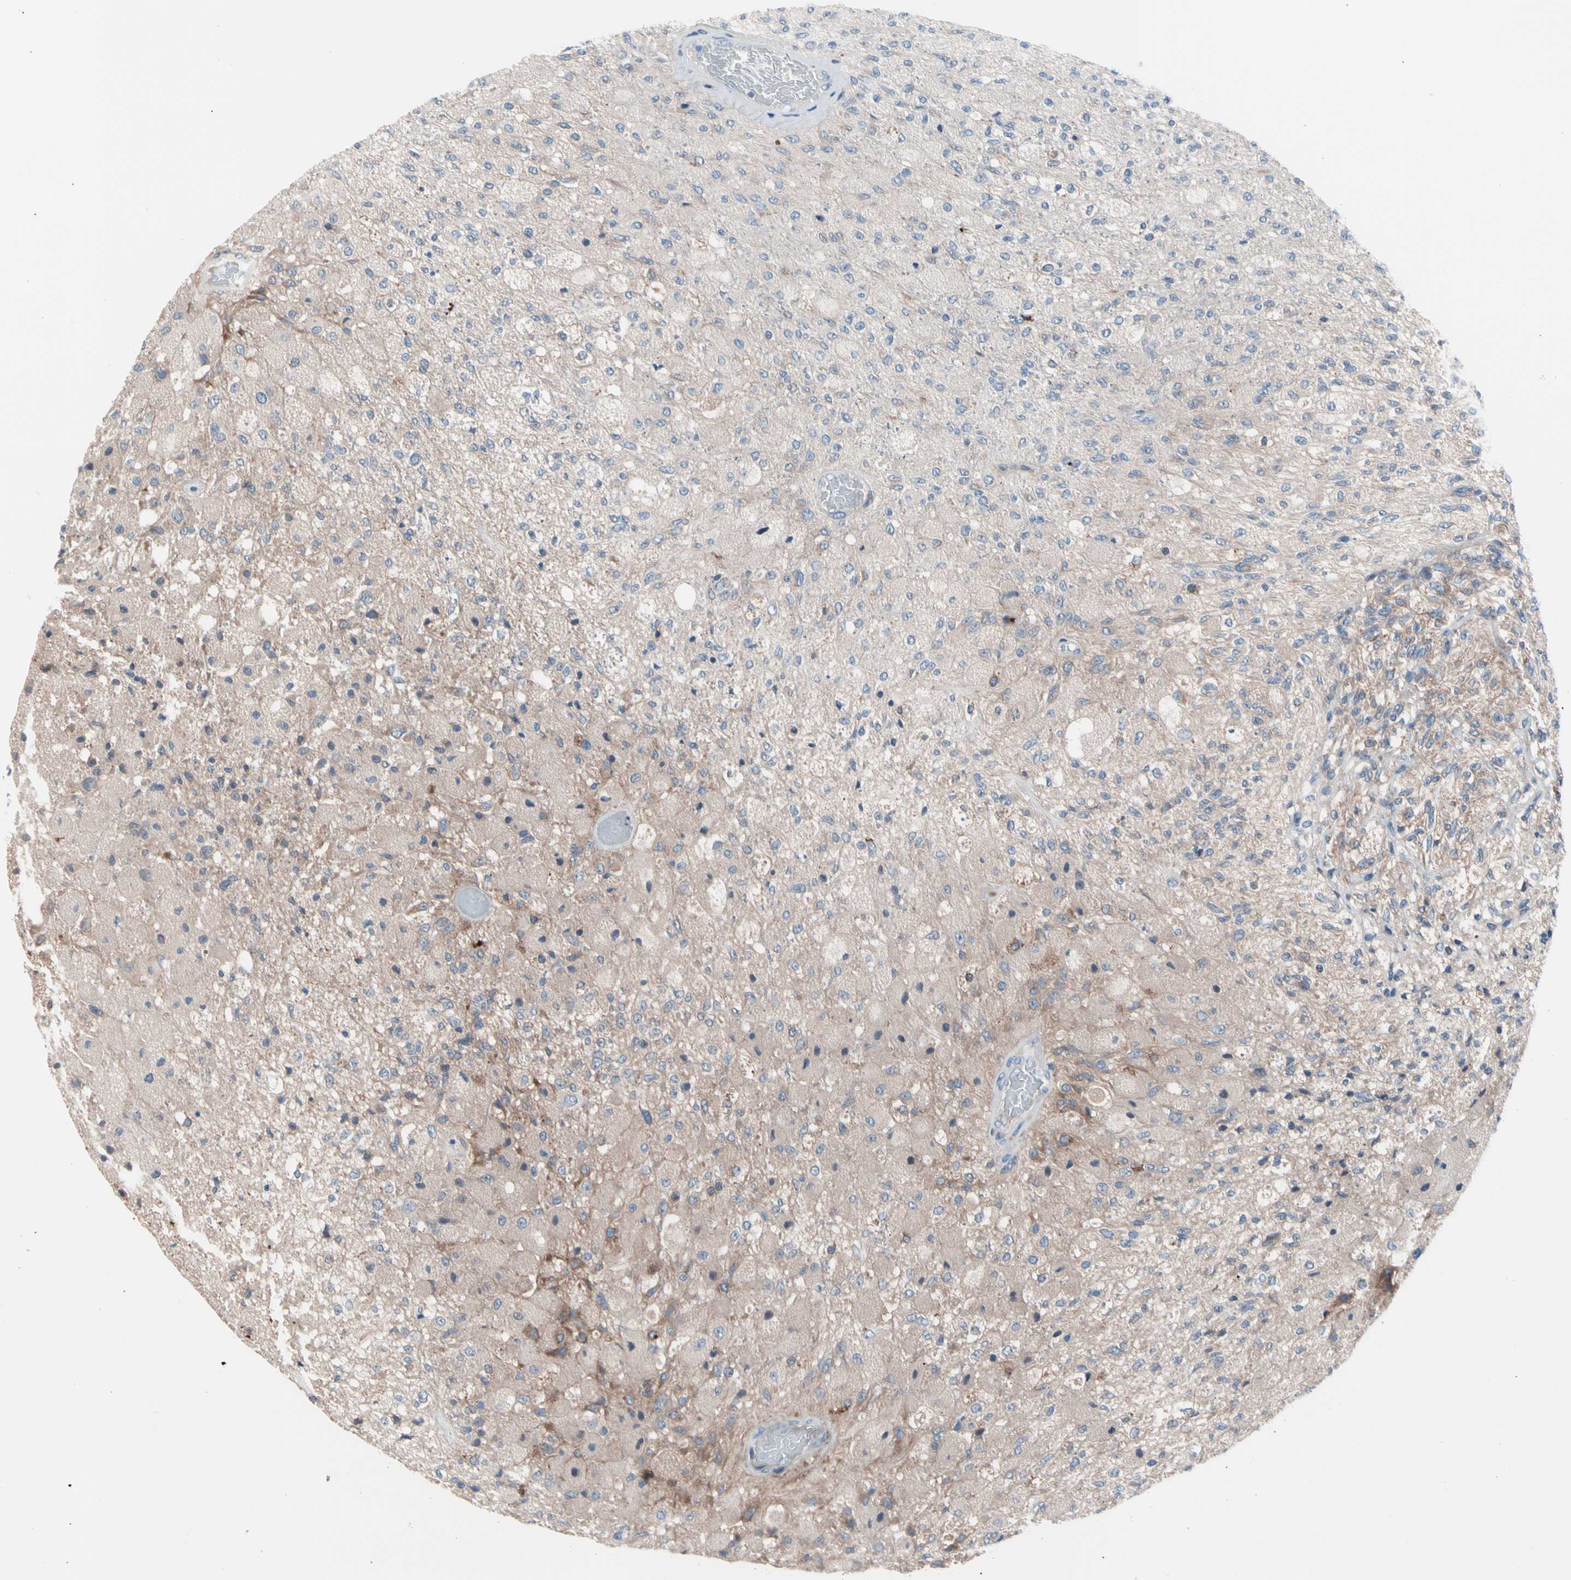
{"staining": {"intensity": "moderate", "quantity": "<25%", "location": "cytoplasmic/membranous"}, "tissue": "glioma", "cell_type": "Tumor cells", "image_type": "cancer", "snomed": [{"axis": "morphology", "description": "Normal tissue, NOS"}, {"axis": "morphology", "description": "Glioma, malignant, High grade"}, {"axis": "topography", "description": "Cerebral cortex"}], "caption": "Moderate cytoplasmic/membranous expression is seen in about <25% of tumor cells in glioma.", "gene": "CASQ1", "patient": {"sex": "male", "age": 77}}